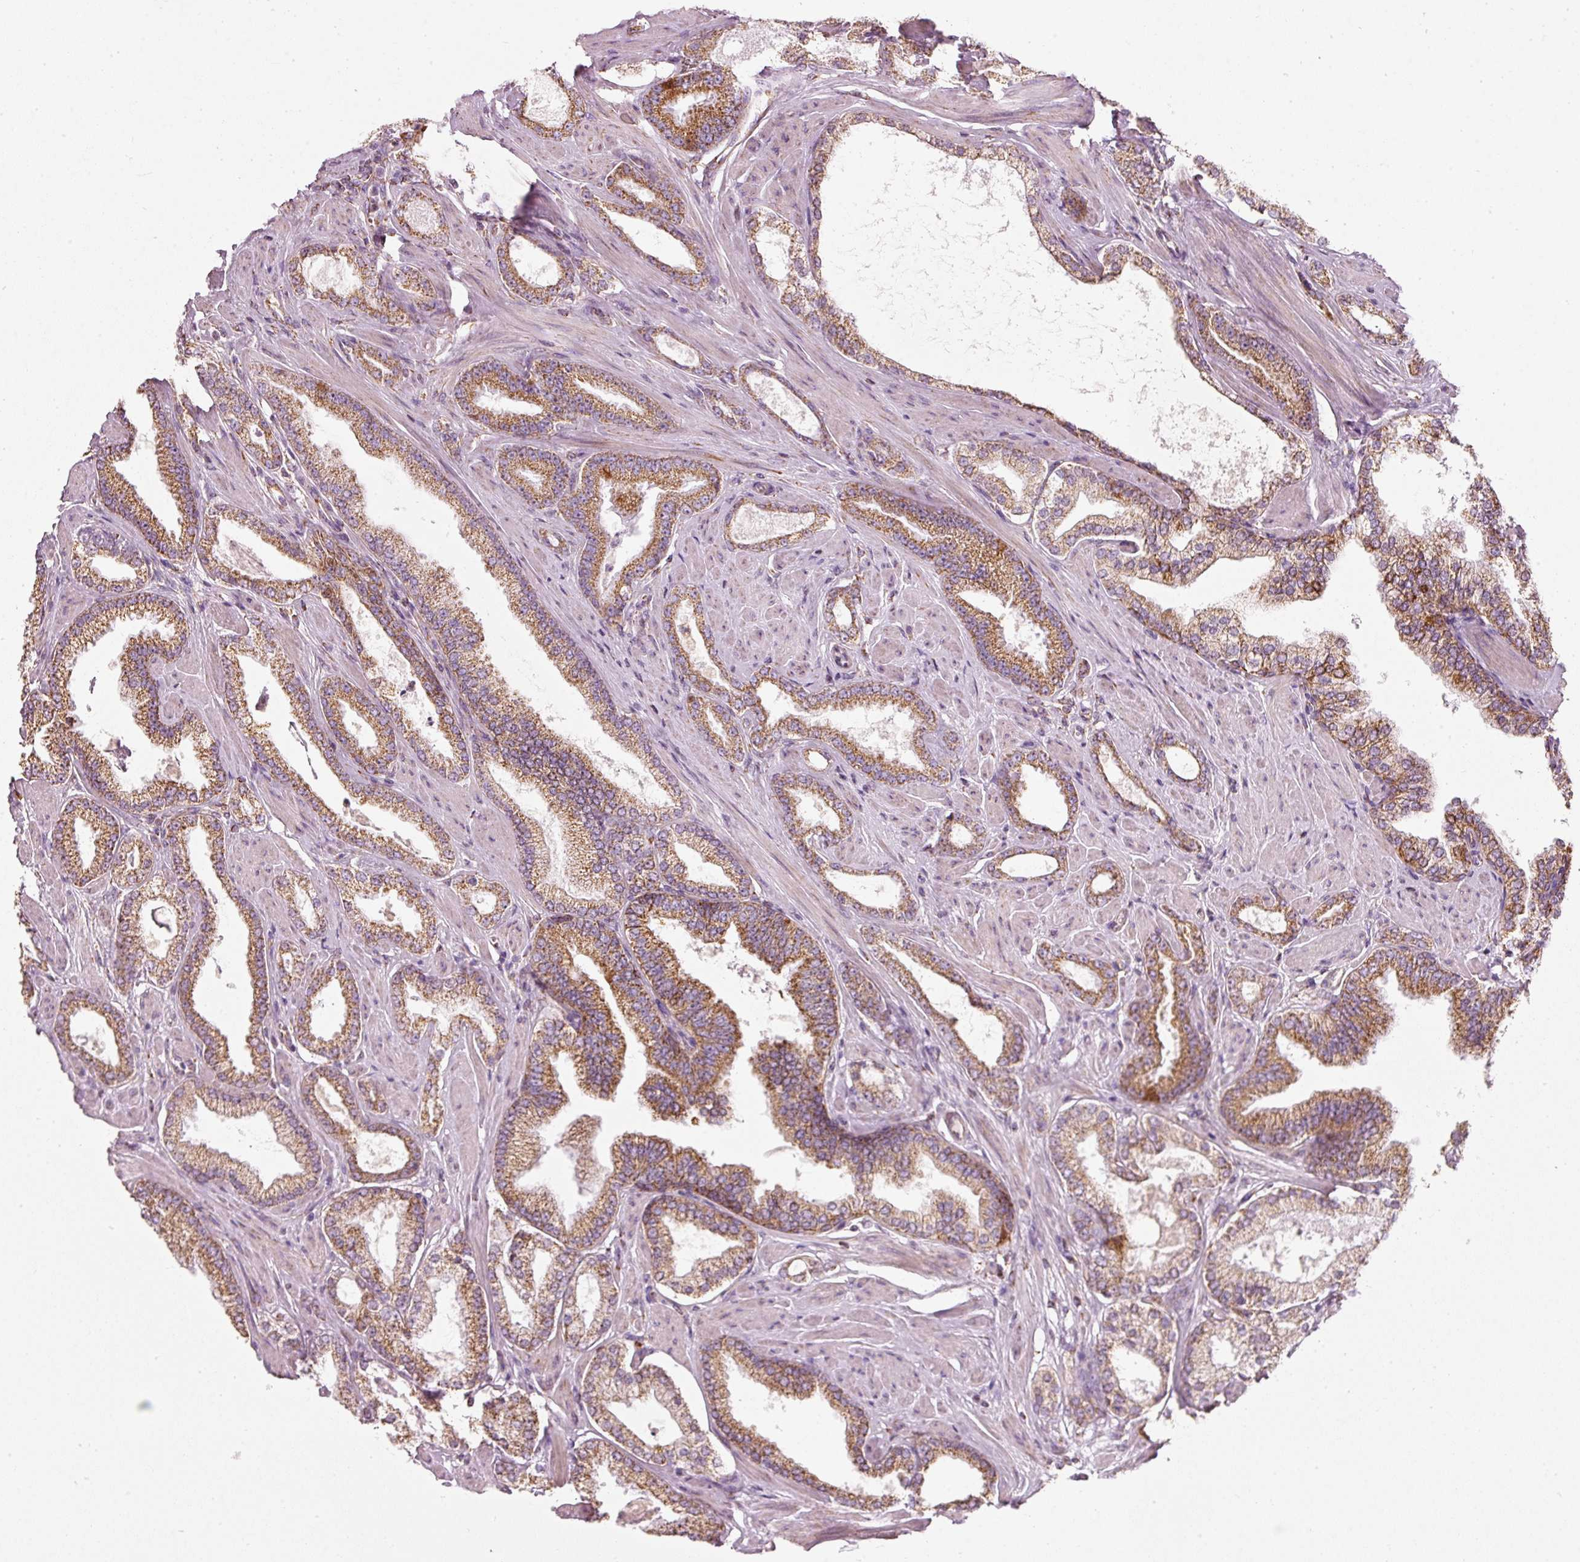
{"staining": {"intensity": "moderate", "quantity": ">75%", "location": "cytoplasmic/membranous"}, "tissue": "prostate cancer", "cell_type": "Tumor cells", "image_type": "cancer", "snomed": [{"axis": "morphology", "description": "Adenocarcinoma, Low grade"}, {"axis": "topography", "description": "Prostate"}], "caption": "A histopathology image of prostate cancer (adenocarcinoma (low-grade)) stained for a protein shows moderate cytoplasmic/membranous brown staining in tumor cells. (Stains: DAB in brown, nuclei in blue, Microscopy: brightfield microscopy at high magnification).", "gene": "DUT", "patient": {"sex": "male", "age": 42}}